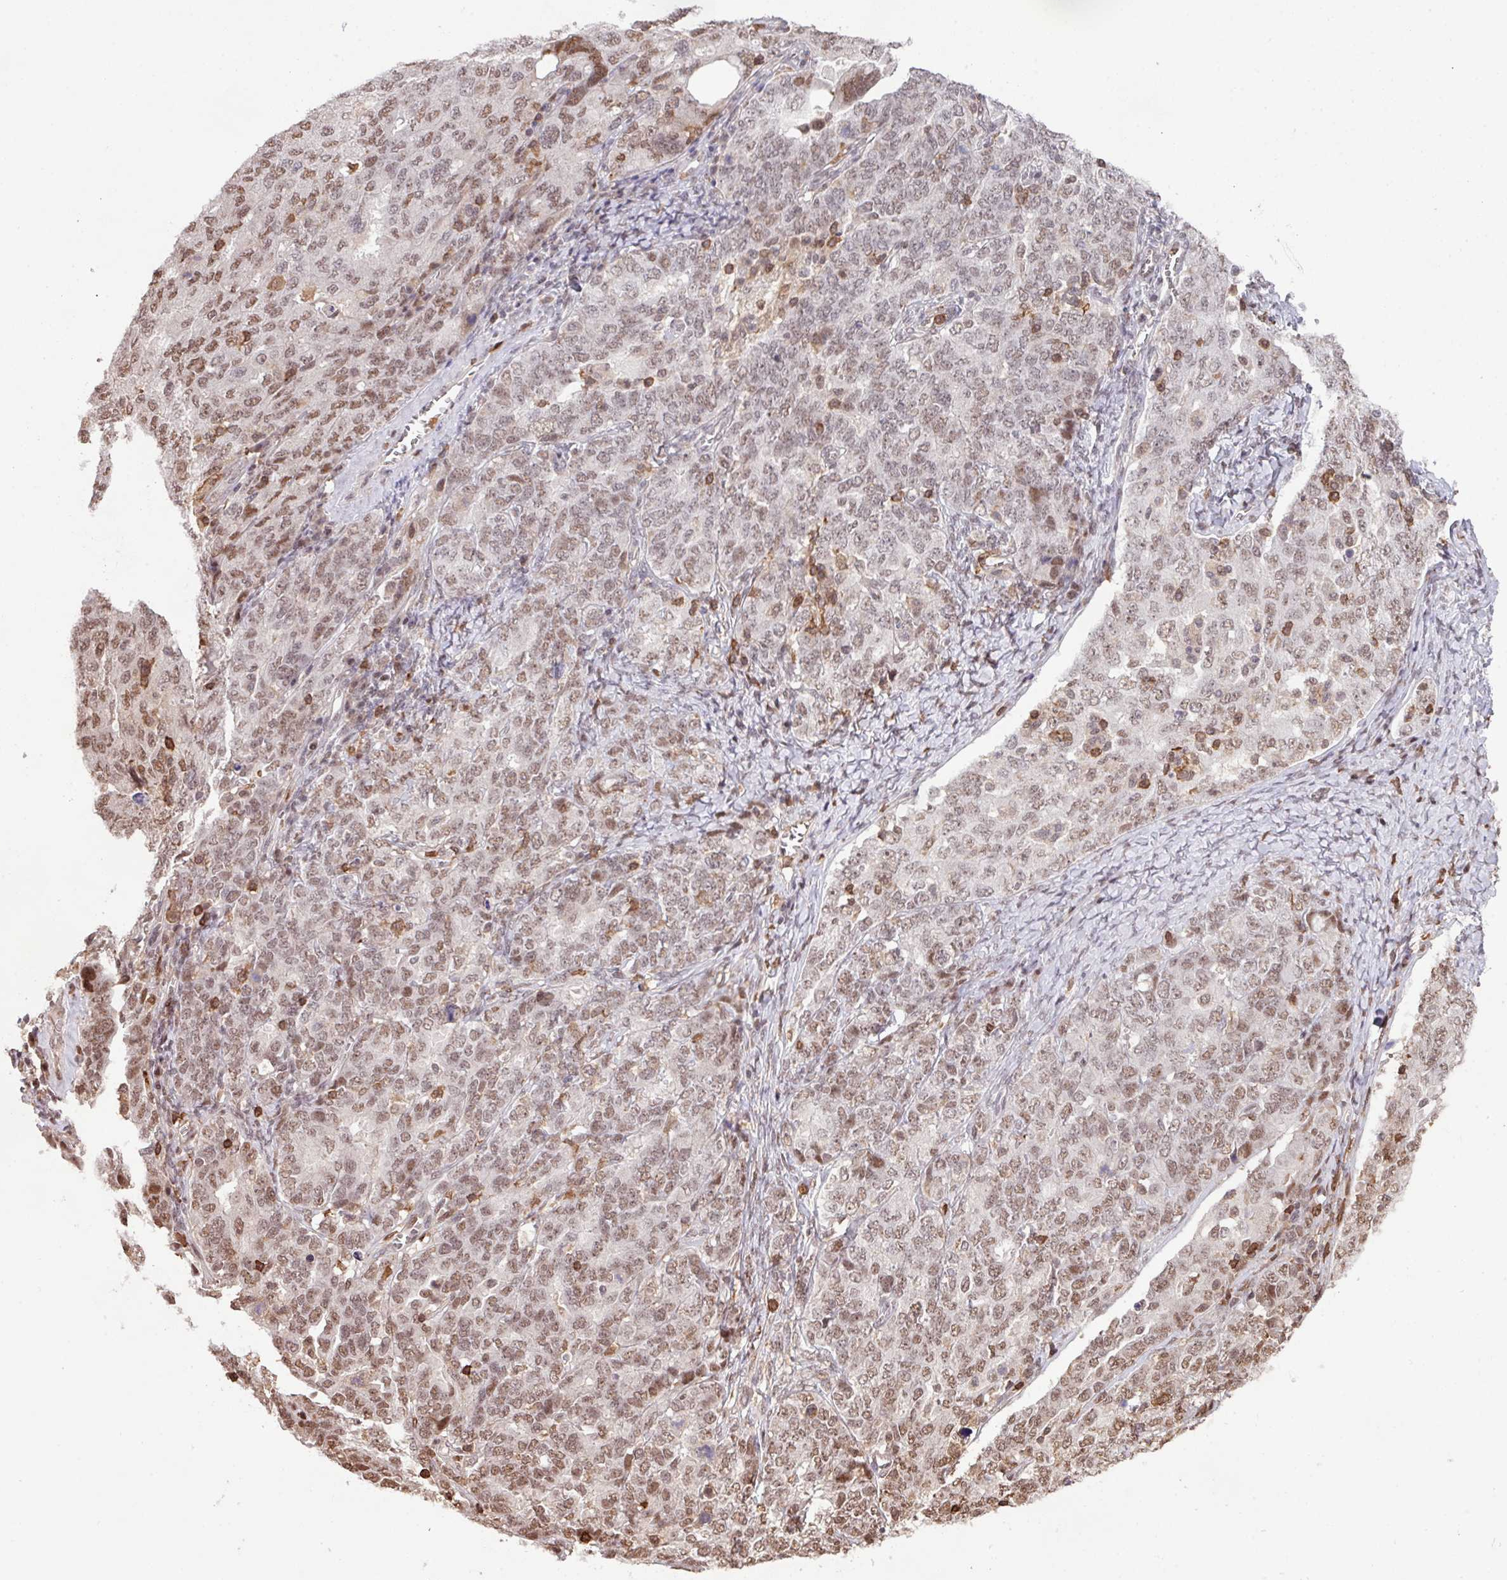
{"staining": {"intensity": "moderate", "quantity": "25%-75%", "location": "nuclear"}, "tissue": "ovarian cancer", "cell_type": "Tumor cells", "image_type": "cancer", "snomed": [{"axis": "morphology", "description": "Carcinoma, endometroid"}, {"axis": "topography", "description": "Ovary"}], "caption": "A micrograph of human ovarian cancer stained for a protein displays moderate nuclear brown staining in tumor cells. (Brightfield microscopy of DAB IHC at high magnification).", "gene": "GON7", "patient": {"sex": "female", "age": 62}}